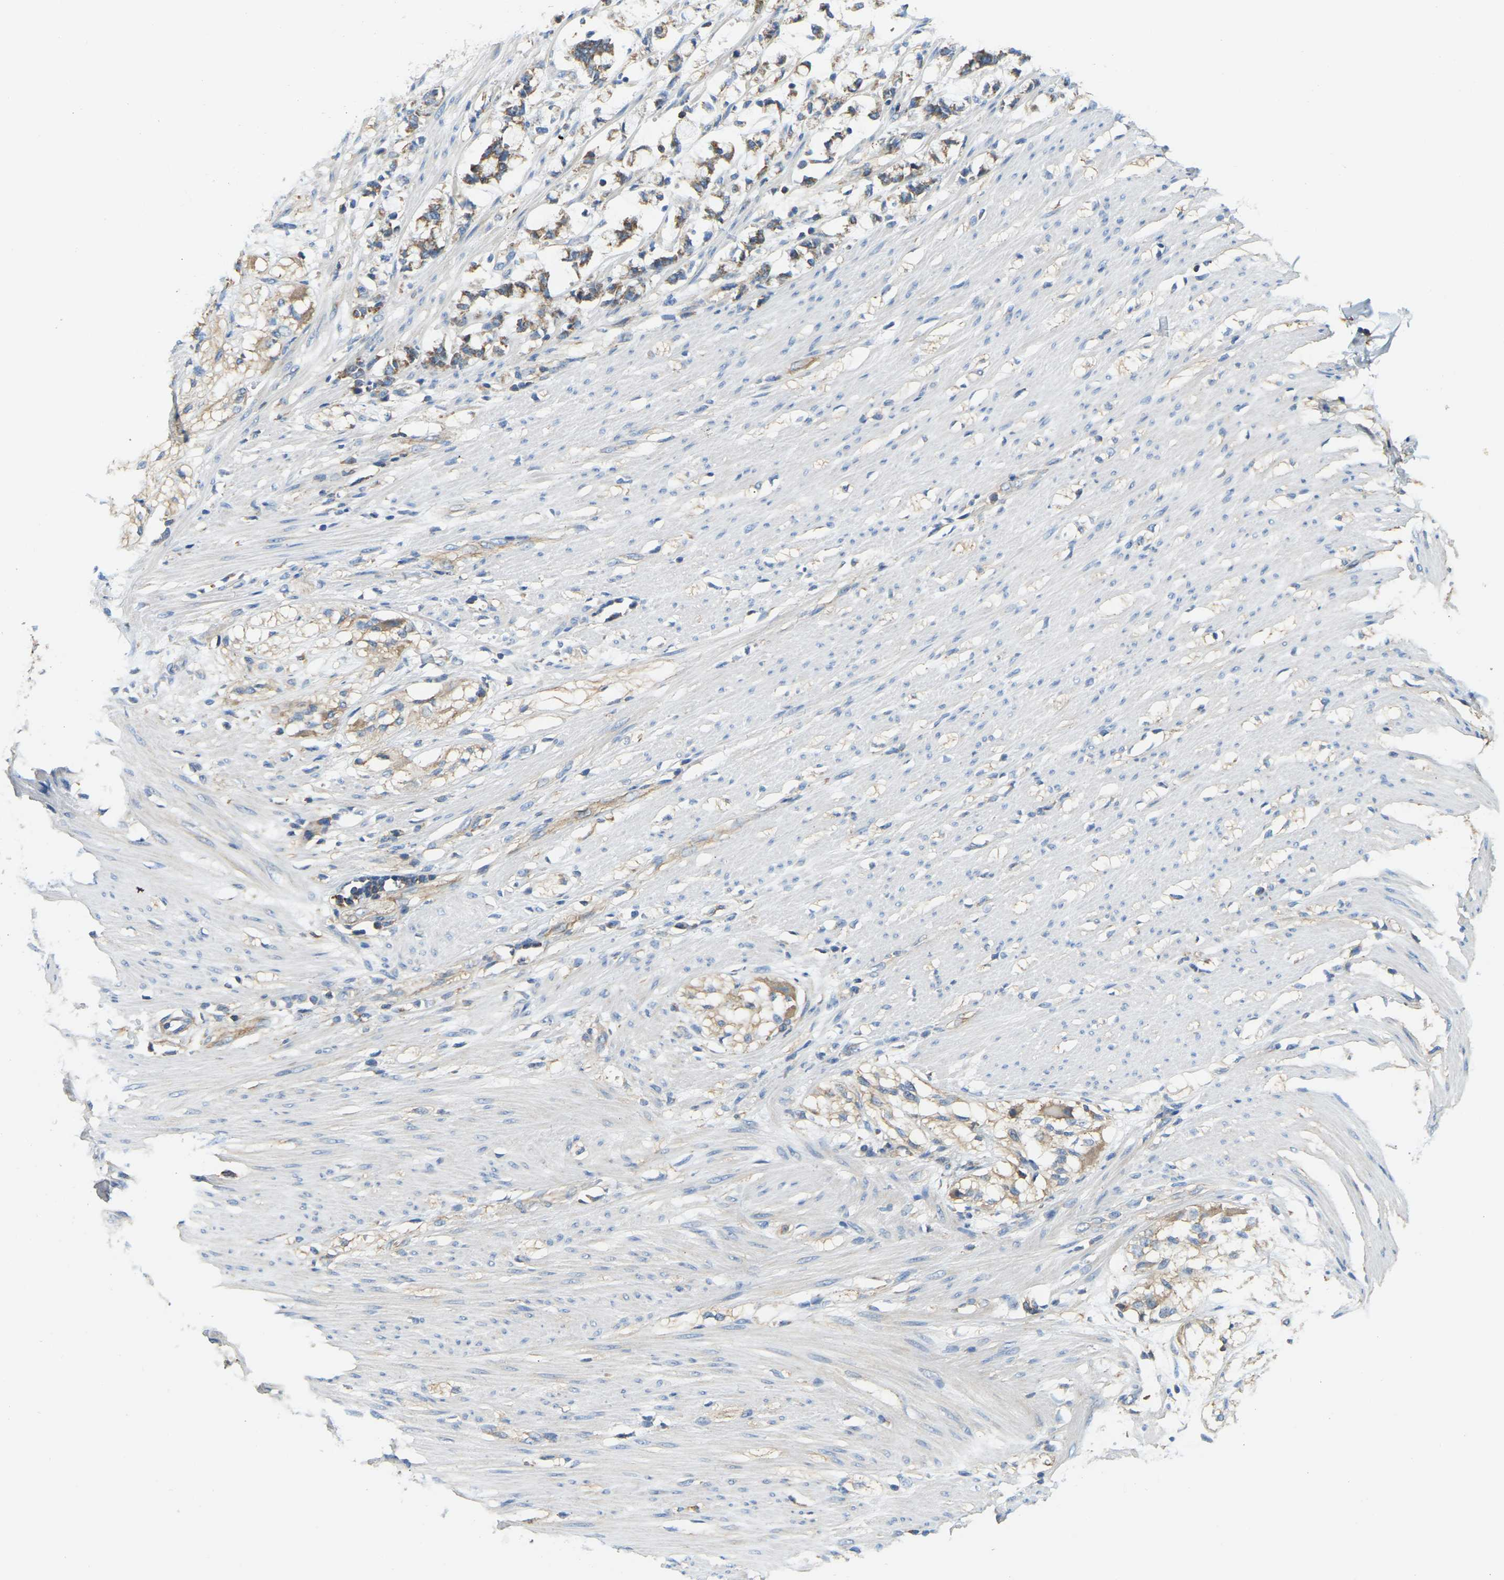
{"staining": {"intensity": "negative", "quantity": "none", "location": "none"}, "tissue": "smooth muscle", "cell_type": "Smooth muscle cells", "image_type": "normal", "snomed": [{"axis": "morphology", "description": "Normal tissue, NOS"}, {"axis": "morphology", "description": "Adenocarcinoma, NOS"}, {"axis": "topography", "description": "Smooth muscle"}, {"axis": "topography", "description": "Colon"}], "caption": "This histopathology image is of normal smooth muscle stained with immunohistochemistry (IHC) to label a protein in brown with the nuclei are counter-stained blue. There is no expression in smooth muscle cells. Brightfield microscopy of immunohistochemistry stained with DAB (3,3'-diaminobenzidine) (brown) and hematoxylin (blue), captured at high magnification.", "gene": "AHNAK", "patient": {"sex": "male", "age": 14}}